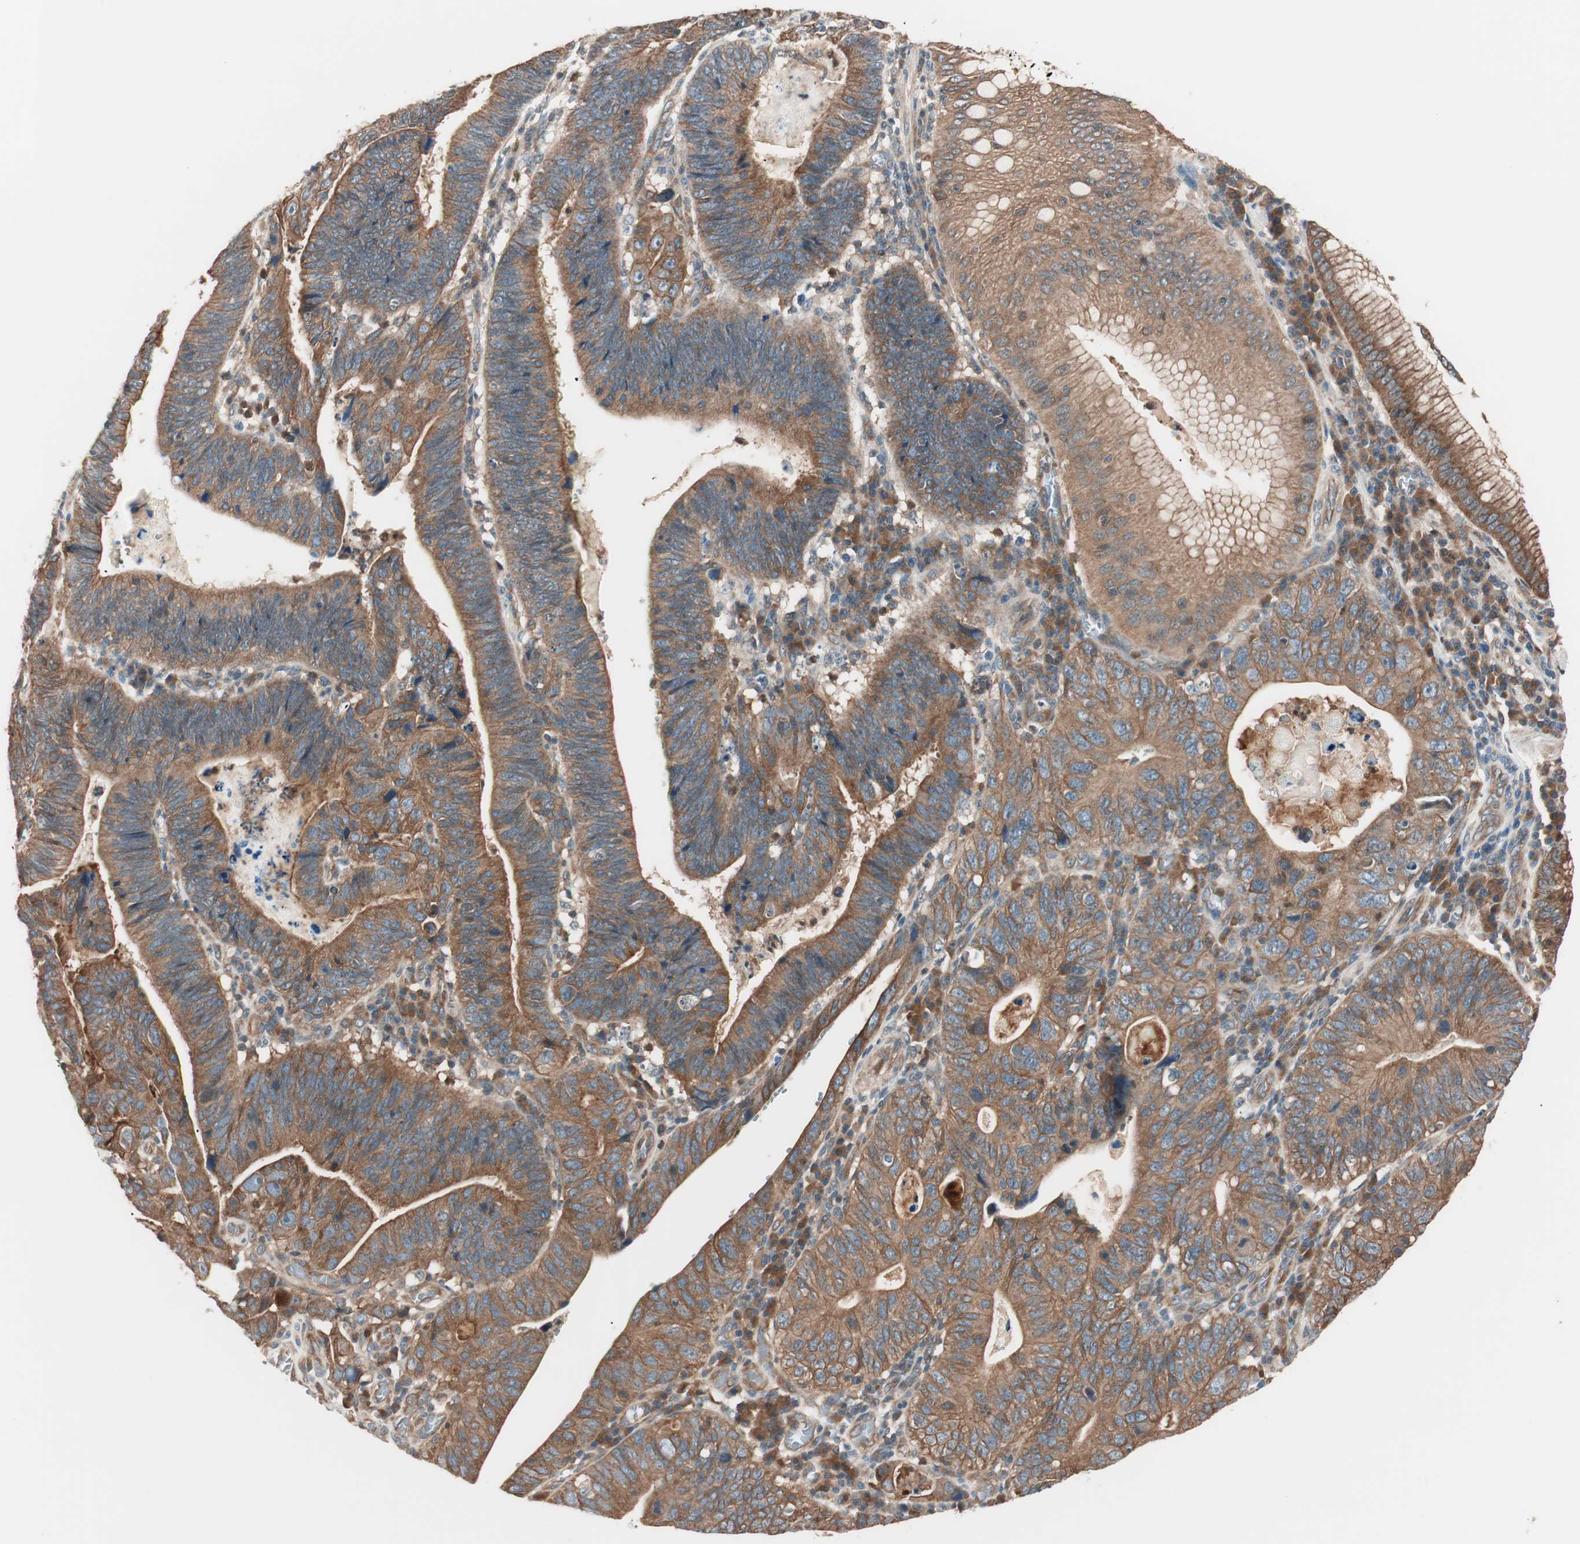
{"staining": {"intensity": "moderate", "quantity": ">75%", "location": "cytoplasmic/membranous"}, "tissue": "stomach cancer", "cell_type": "Tumor cells", "image_type": "cancer", "snomed": [{"axis": "morphology", "description": "Adenocarcinoma, NOS"}, {"axis": "topography", "description": "Stomach"}], "caption": "A medium amount of moderate cytoplasmic/membranous positivity is identified in approximately >75% of tumor cells in adenocarcinoma (stomach) tissue.", "gene": "TSG101", "patient": {"sex": "male", "age": 59}}